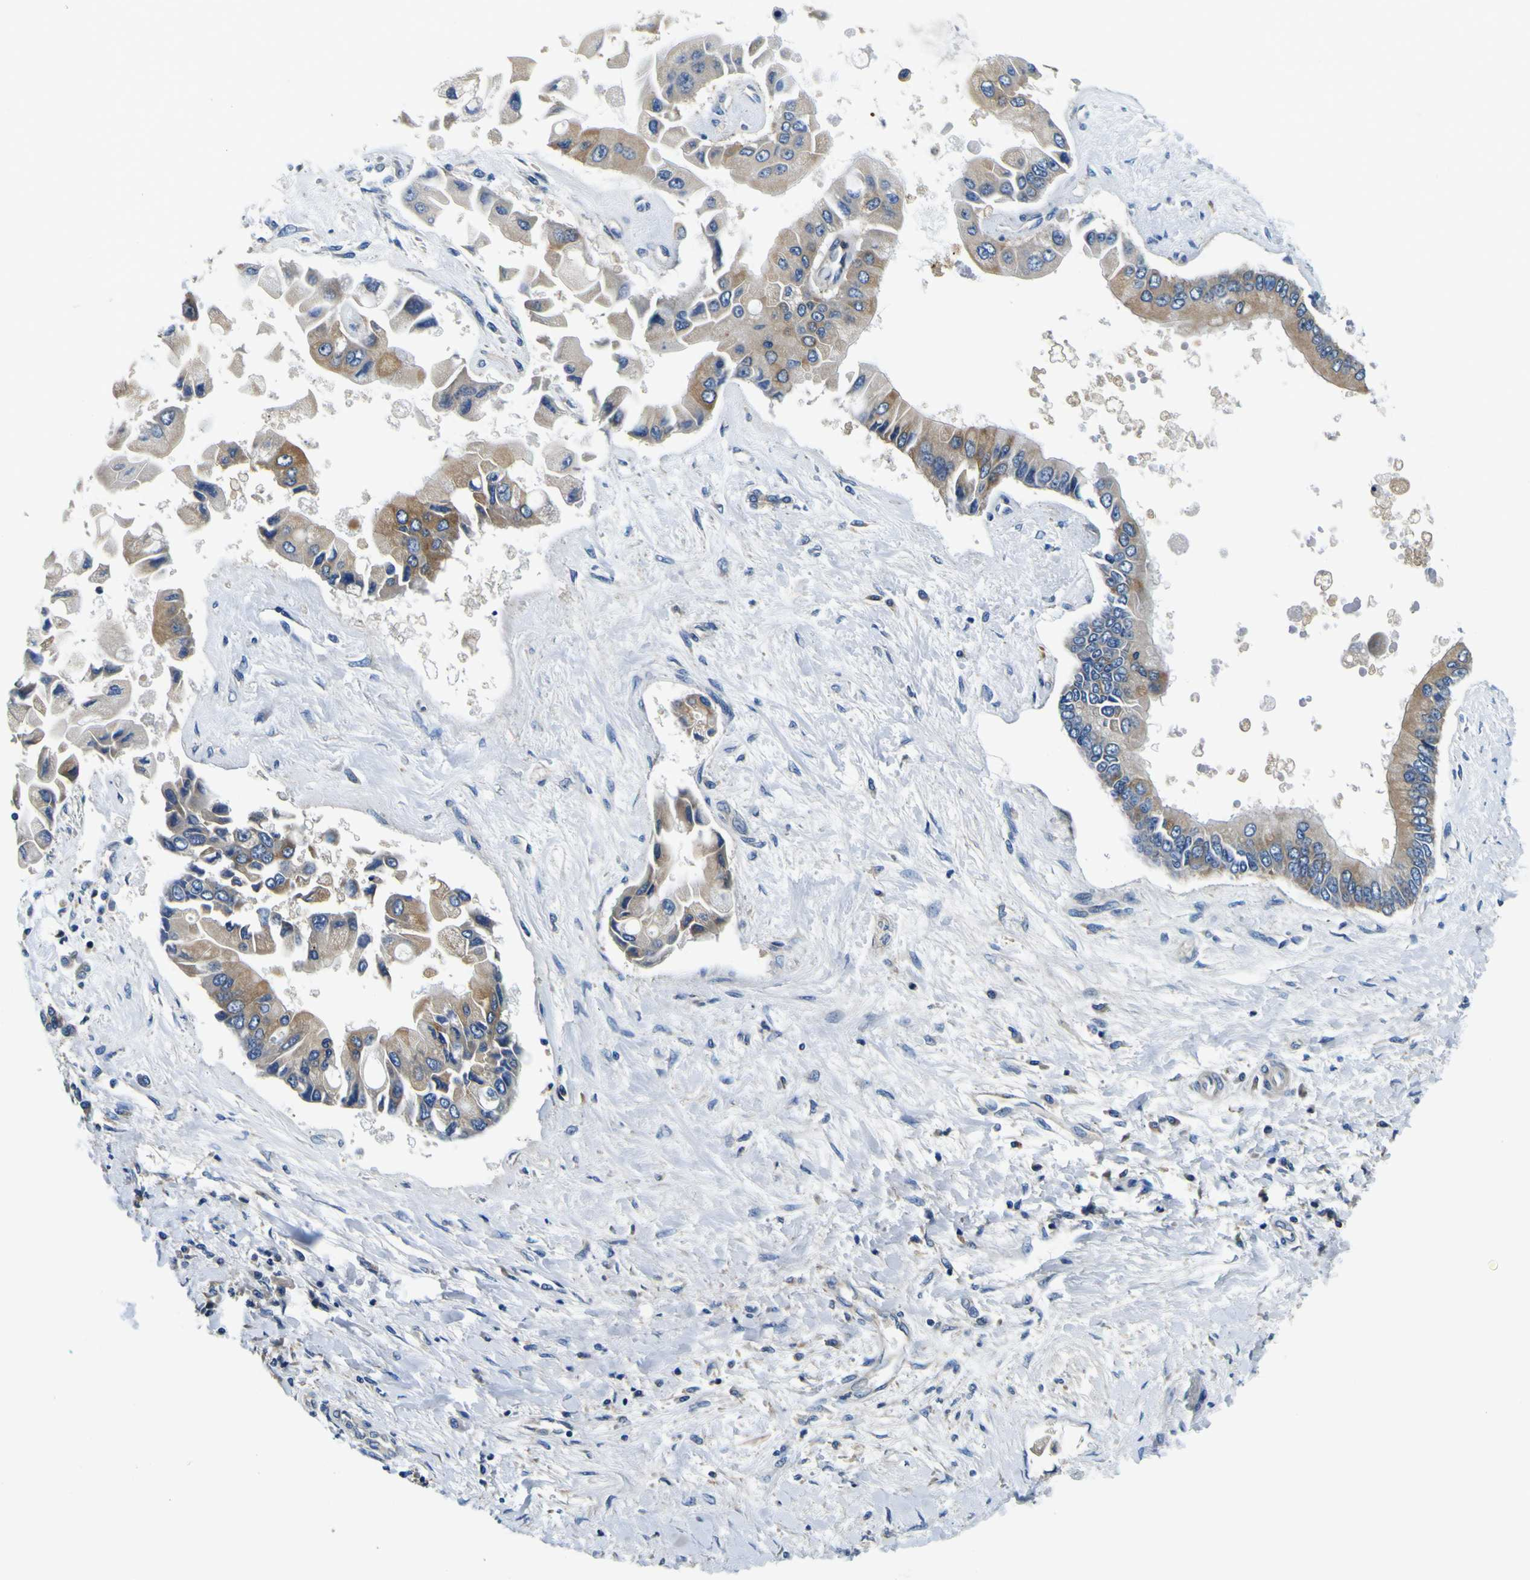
{"staining": {"intensity": "moderate", "quantity": ">75%", "location": "cytoplasmic/membranous"}, "tissue": "liver cancer", "cell_type": "Tumor cells", "image_type": "cancer", "snomed": [{"axis": "morphology", "description": "Cholangiocarcinoma"}, {"axis": "topography", "description": "Liver"}], "caption": "Cholangiocarcinoma (liver) tissue reveals moderate cytoplasmic/membranous staining in about >75% of tumor cells", "gene": "CLSTN1", "patient": {"sex": "male", "age": 50}}